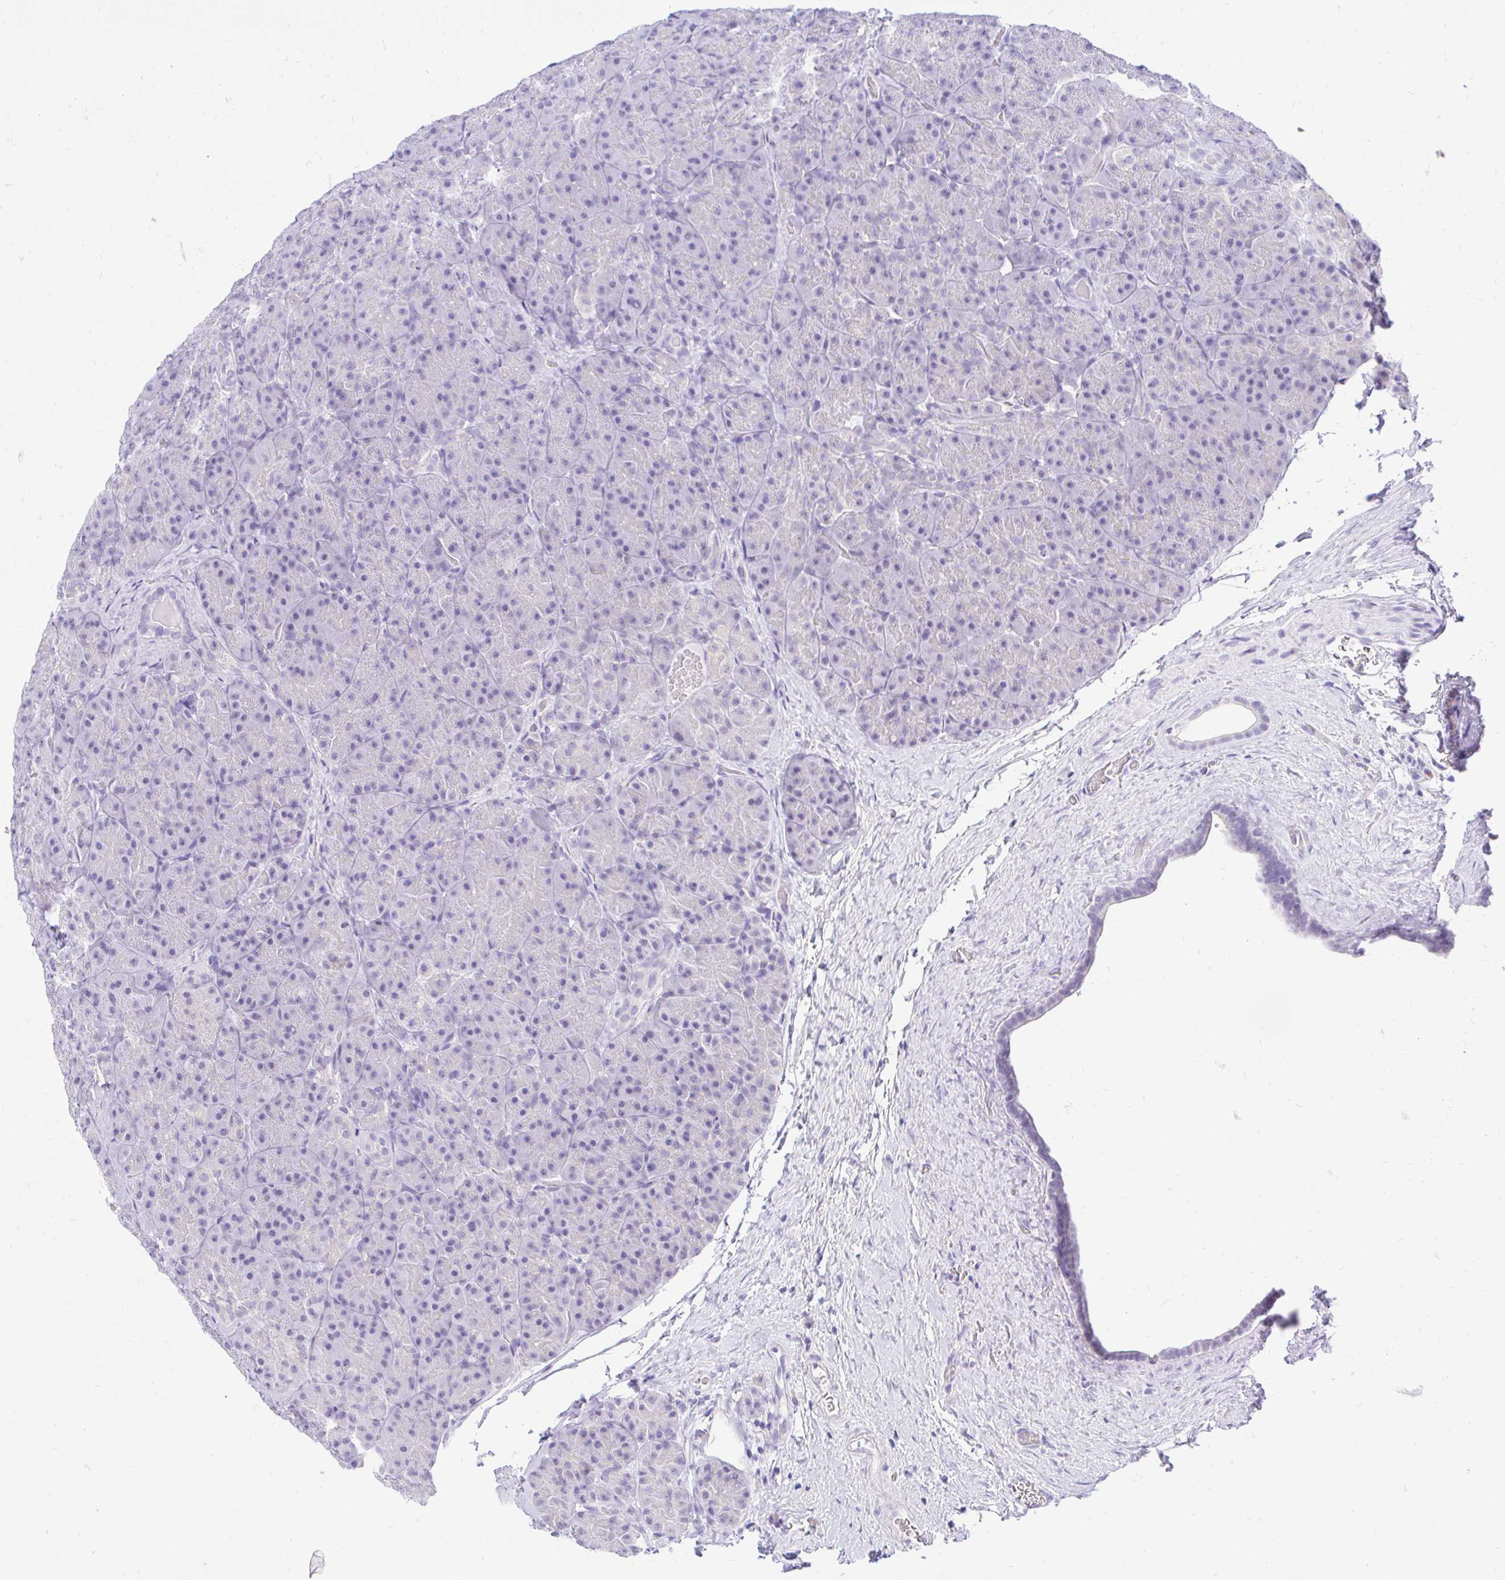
{"staining": {"intensity": "negative", "quantity": "none", "location": "none"}, "tissue": "pancreas", "cell_type": "Exocrine glandular cells", "image_type": "normal", "snomed": [{"axis": "morphology", "description": "Normal tissue, NOS"}, {"axis": "topography", "description": "Pancreas"}], "caption": "IHC micrograph of normal pancreas: human pancreas stained with DAB (3,3'-diaminobenzidine) shows no significant protein staining in exocrine glandular cells. Nuclei are stained in blue.", "gene": "FATE1", "patient": {"sex": "male", "age": 57}}